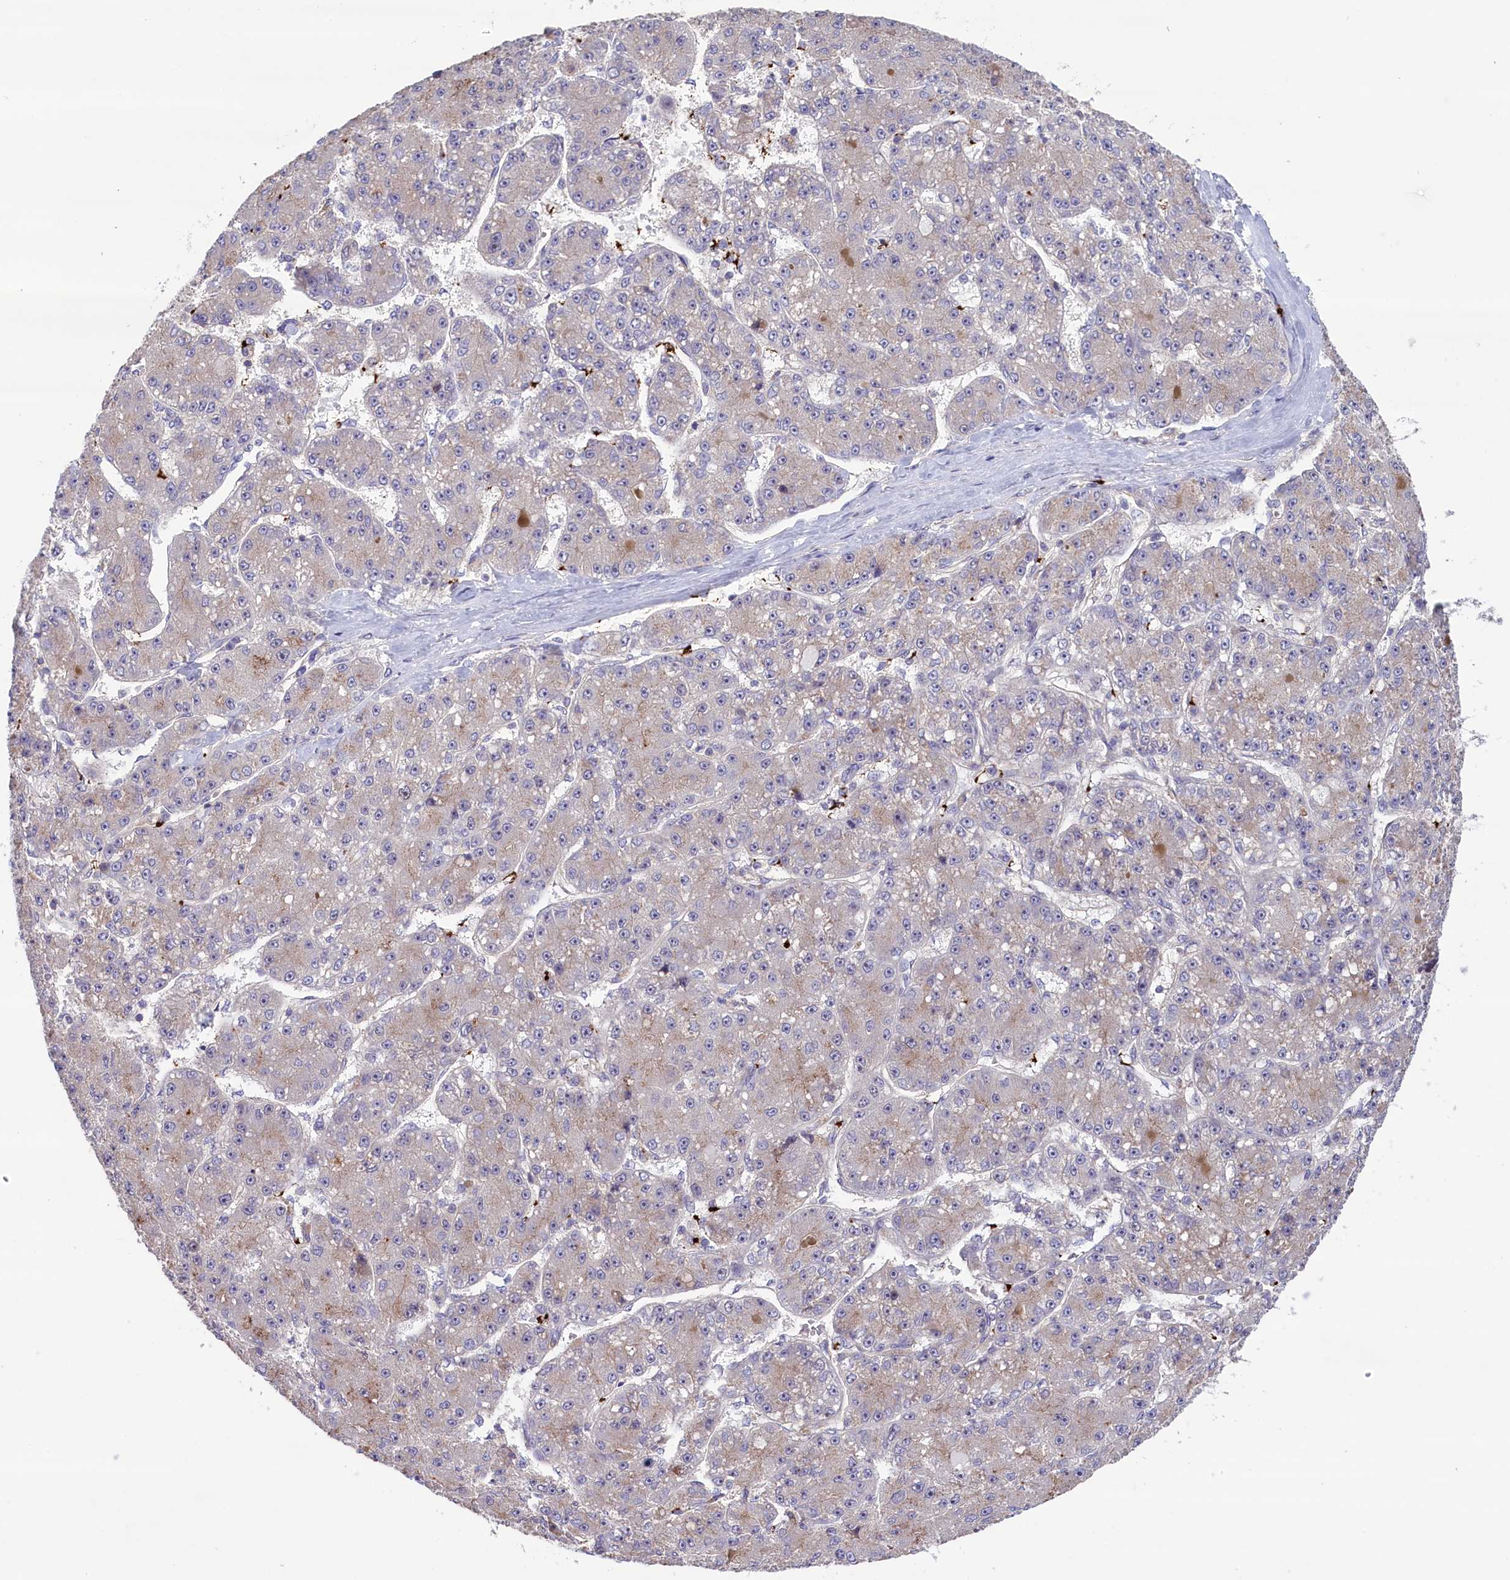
{"staining": {"intensity": "weak", "quantity": "<25%", "location": "cytoplasmic/membranous"}, "tissue": "liver cancer", "cell_type": "Tumor cells", "image_type": "cancer", "snomed": [{"axis": "morphology", "description": "Carcinoma, Hepatocellular, NOS"}, {"axis": "topography", "description": "Liver"}], "caption": "High power microscopy histopathology image of an immunohistochemistry photomicrograph of hepatocellular carcinoma (liver), revealing no significant expression in tumor cells.", "gene": "HEATR3", "patient": {"sex": "male", "age": 67}}